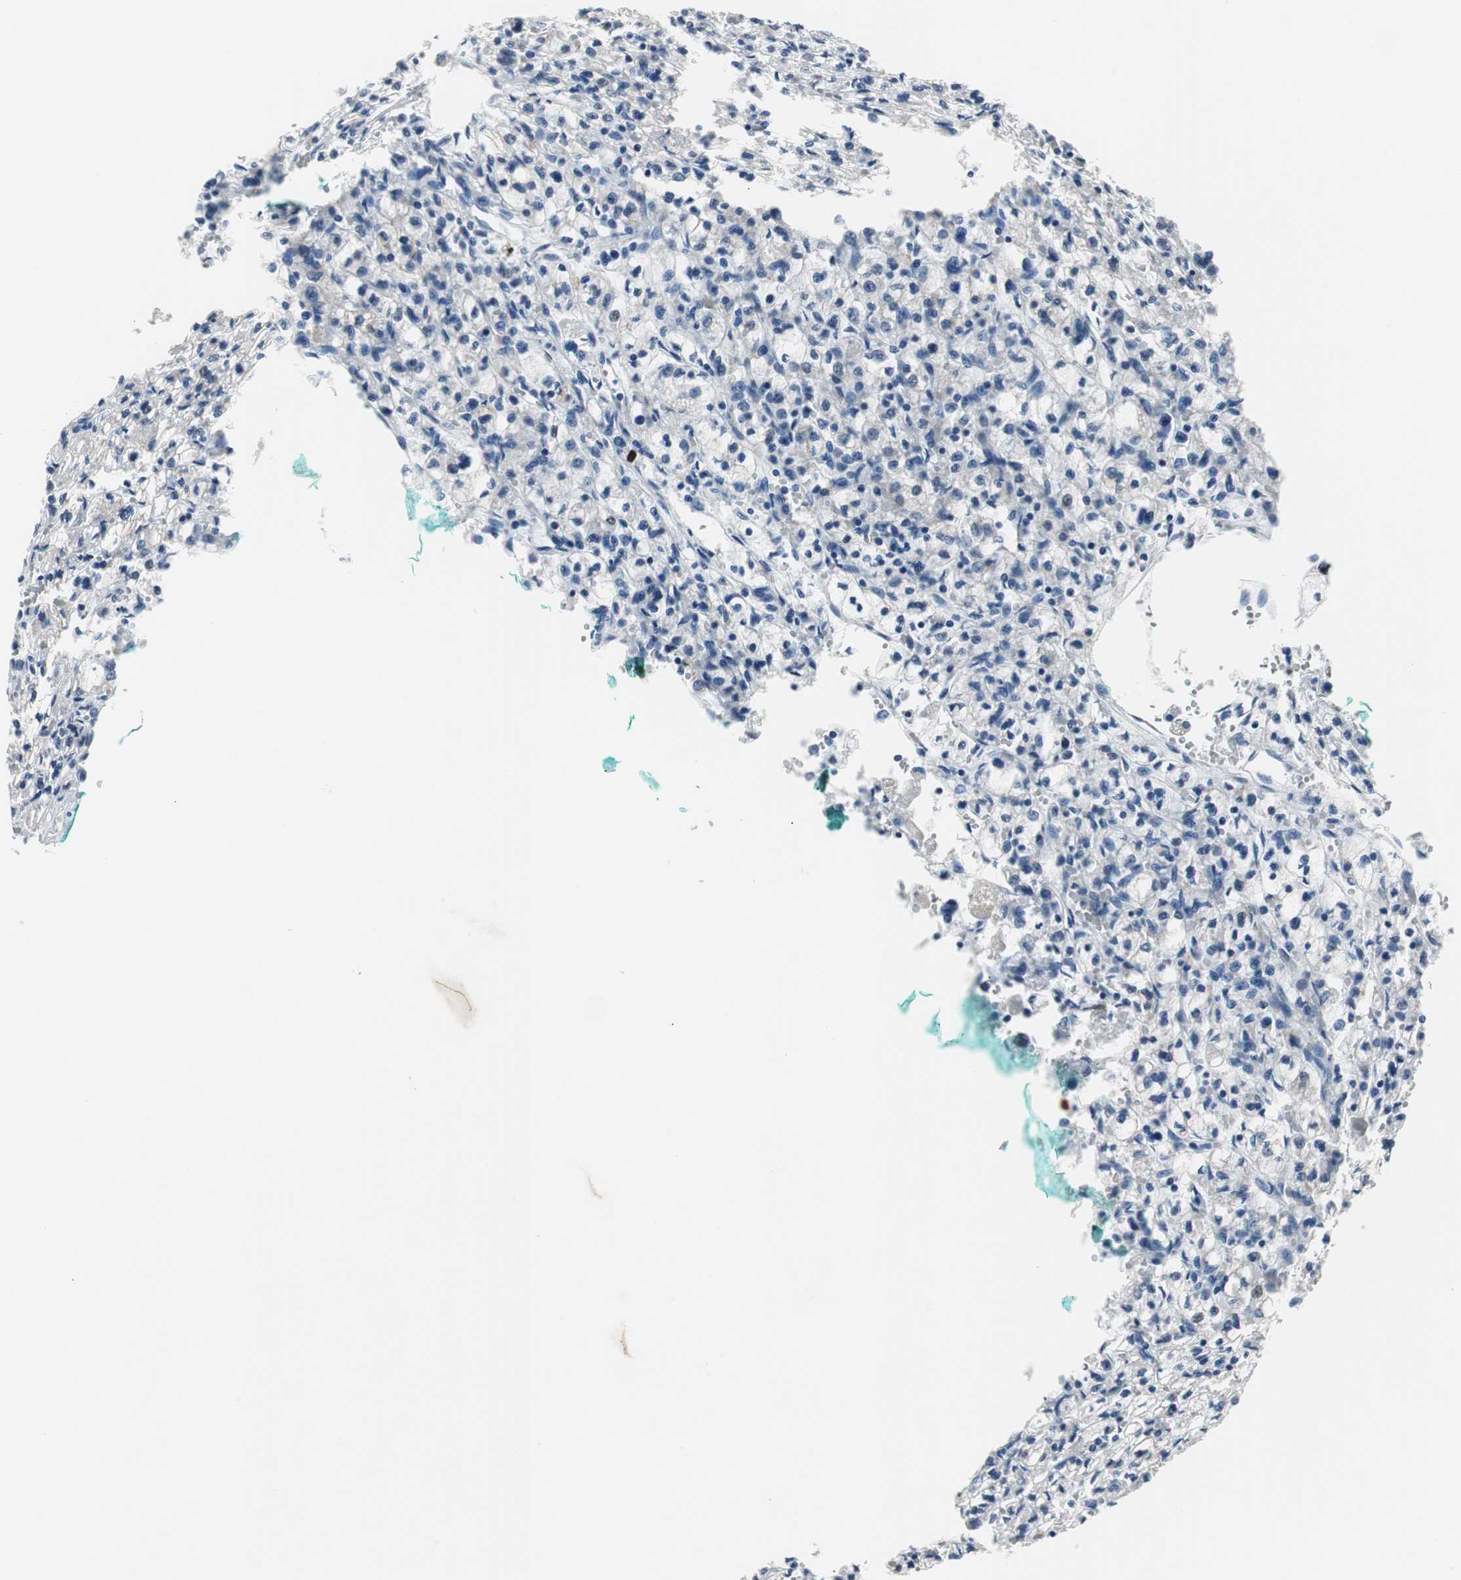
{"staining": {"intensity": "moderate", "quantity": "25%-75%", "location": "nuclear"}, "tissue": "renal cancer", "cell_type": "Tumor cells", "image_type": "cancer", "snomed": [{"axis": "morphology", "description": "Adenocarcinoma, NOS"}, {"axis": "topography", "description": "Kidney"}], "caption": "Protein expression analysis of renal adenocarcinoma reveals moderate nuclear expression in approximately 25%-75% of tumor cells. Nuclei are stained in blue.", "gene": "ZHX2", "patient": {"sex": "female", "age": 83}}